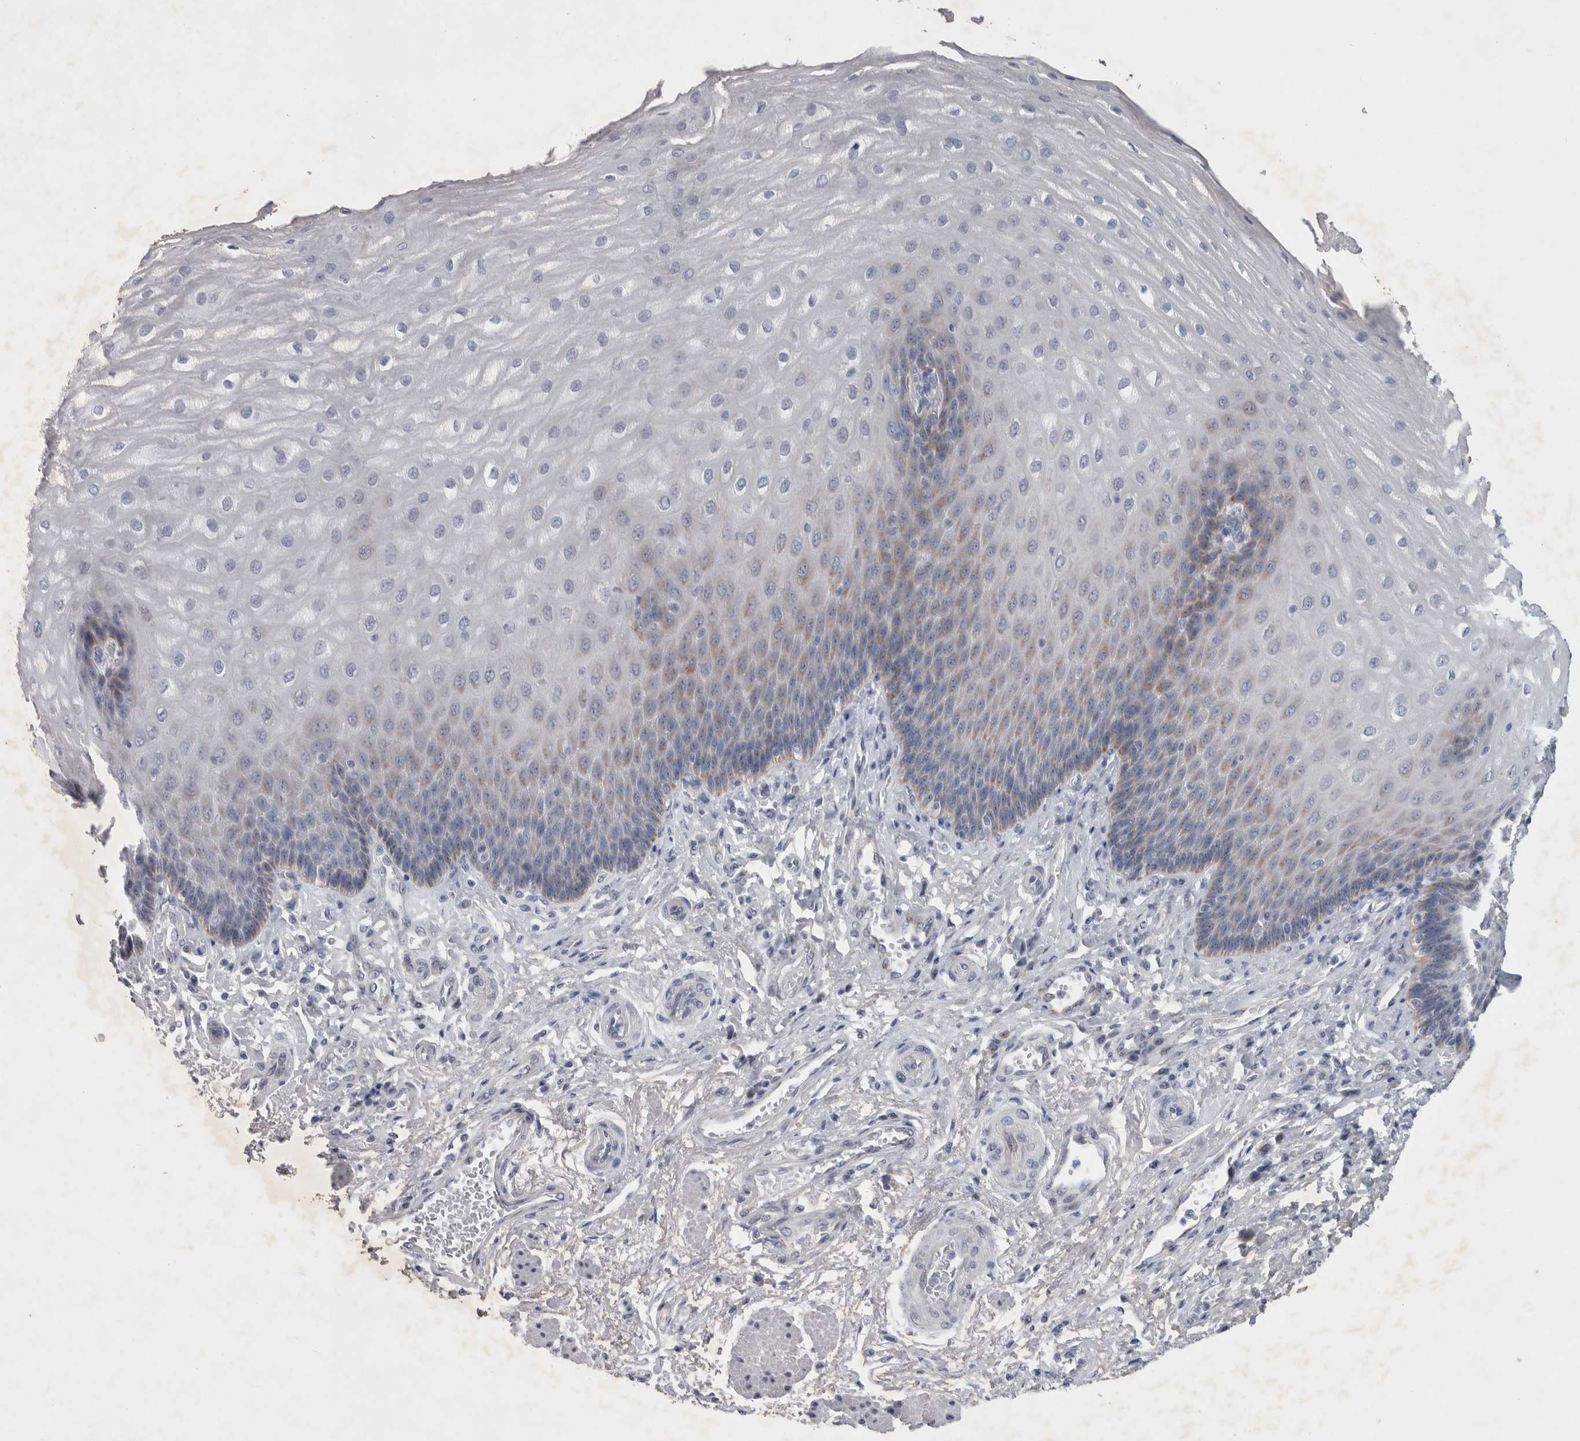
{"staining": {"intensity": "moderate", "quantity": "<25%", "location": "cytoplasmic/membranous"}, "tissue": "esophagus", "cell_type": "Squamous epithelial cells", "image_type": "normal", "snomed": [{"axis": "morphology", "description": "Normal tissue, NOS"}, {"axis": "topography", "description": "Esophagus"}], "caption": "Benign esophagus reveals moderate cytoplasmic/membranous staining in approximately <25% of squamous epithelial cells.", "gene": "FXYD7", "patient": {"sex": "male", "age": 54}}